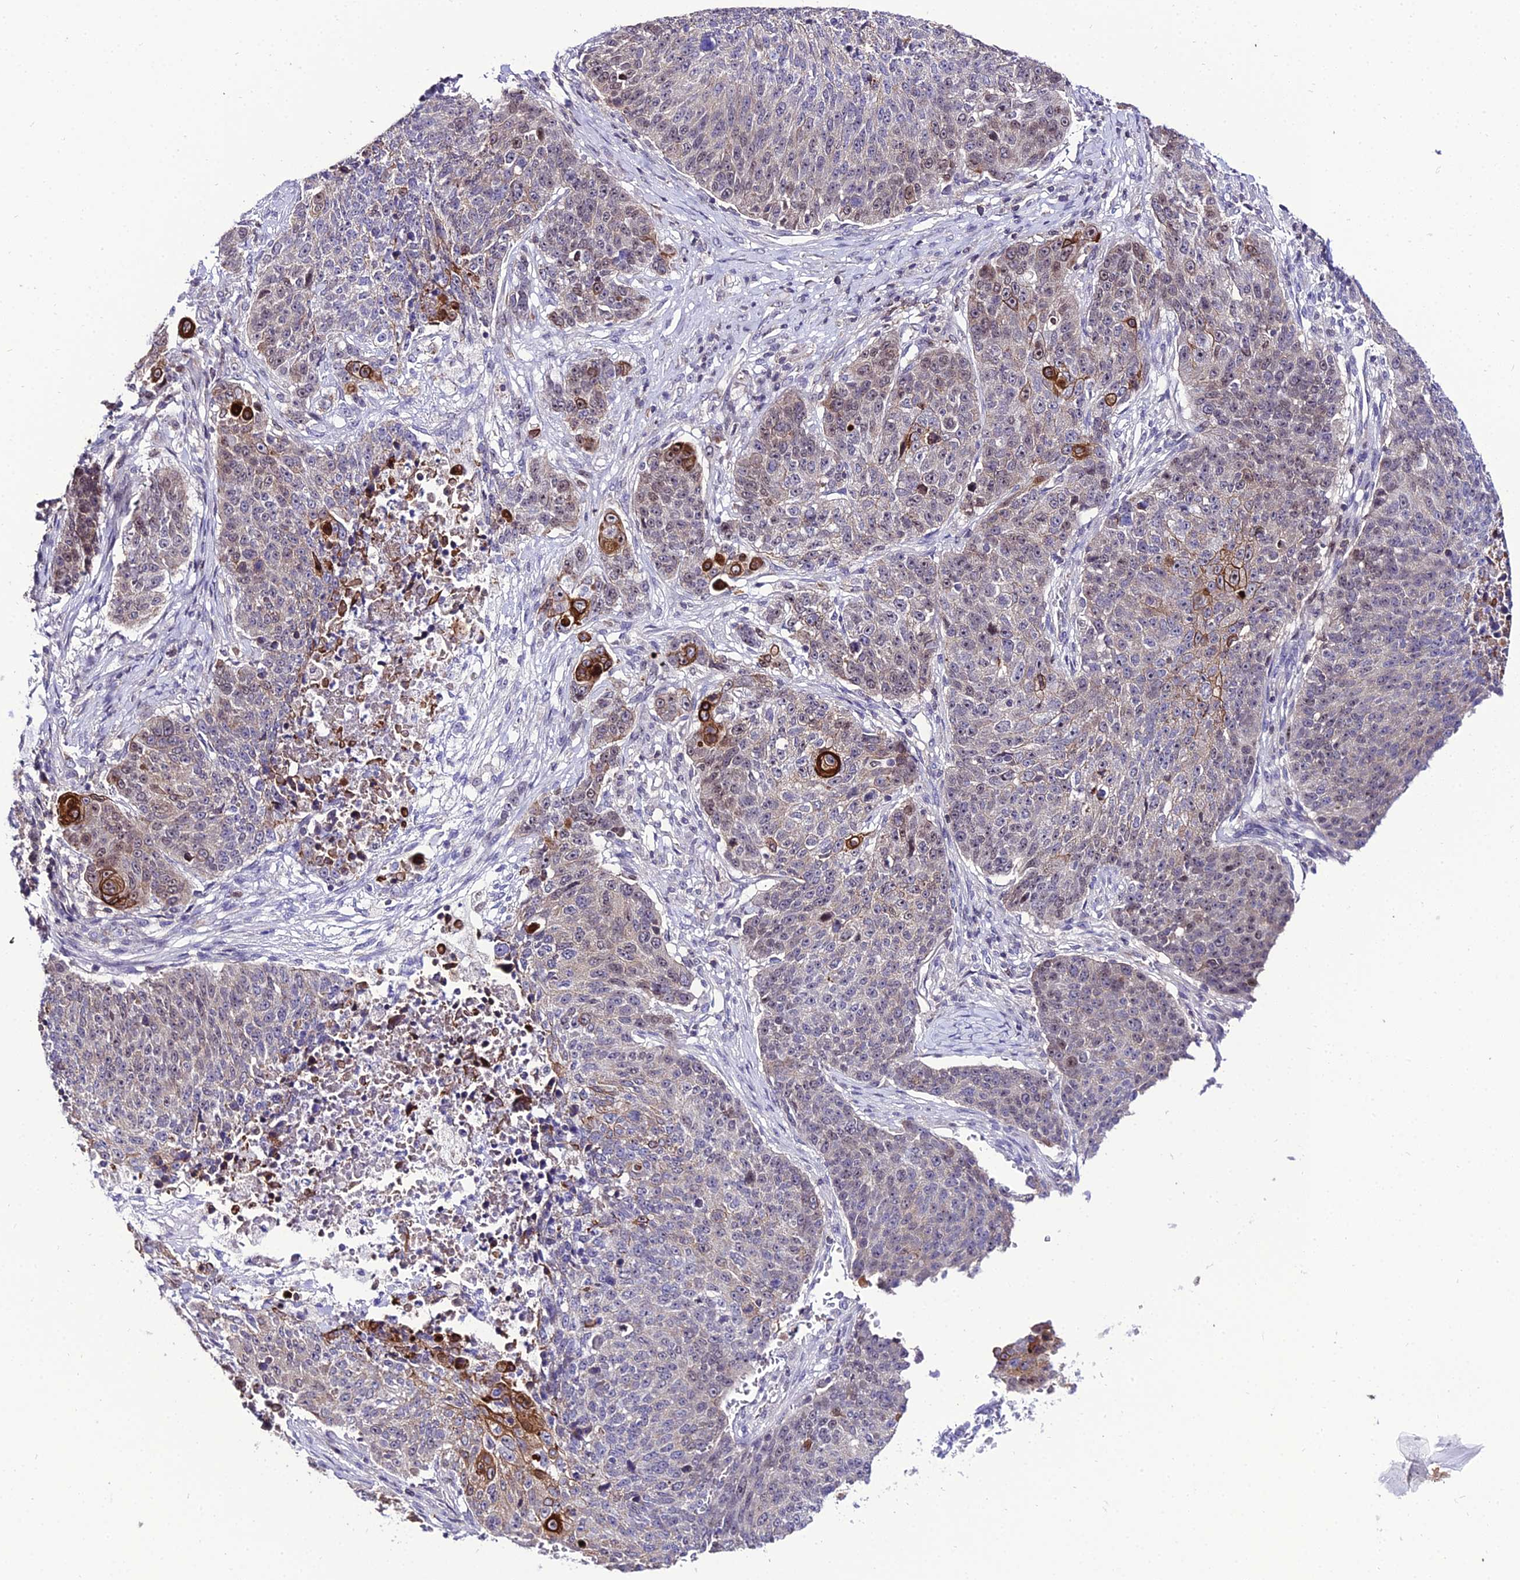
{"staining": {"intensity": "strong", "quantity": "<25%", "location": "cytoplasmic/membranous,nuclear"}, "tissue": "lung cancer", "cell_type": "Tumor cells", "image_type": "cancer", "snomed": [{"axis": "morphology", "description": "Normal tissue, NOS"}, {"axis": "morphology", "description": "Squamous cell carcinoma, NOS"}, {"axis": "topography", "description": "Lymph node"}, {"axis": "topography", "description": "Lung"}], "caption": "The immunohistochemical stain highlights strong cytoplasmic/membranous and nuclear positivity in tumor cells of lung cancer tissue.", "gene": "SHQ1", "patient": {"sex": "male", "age": 66}}